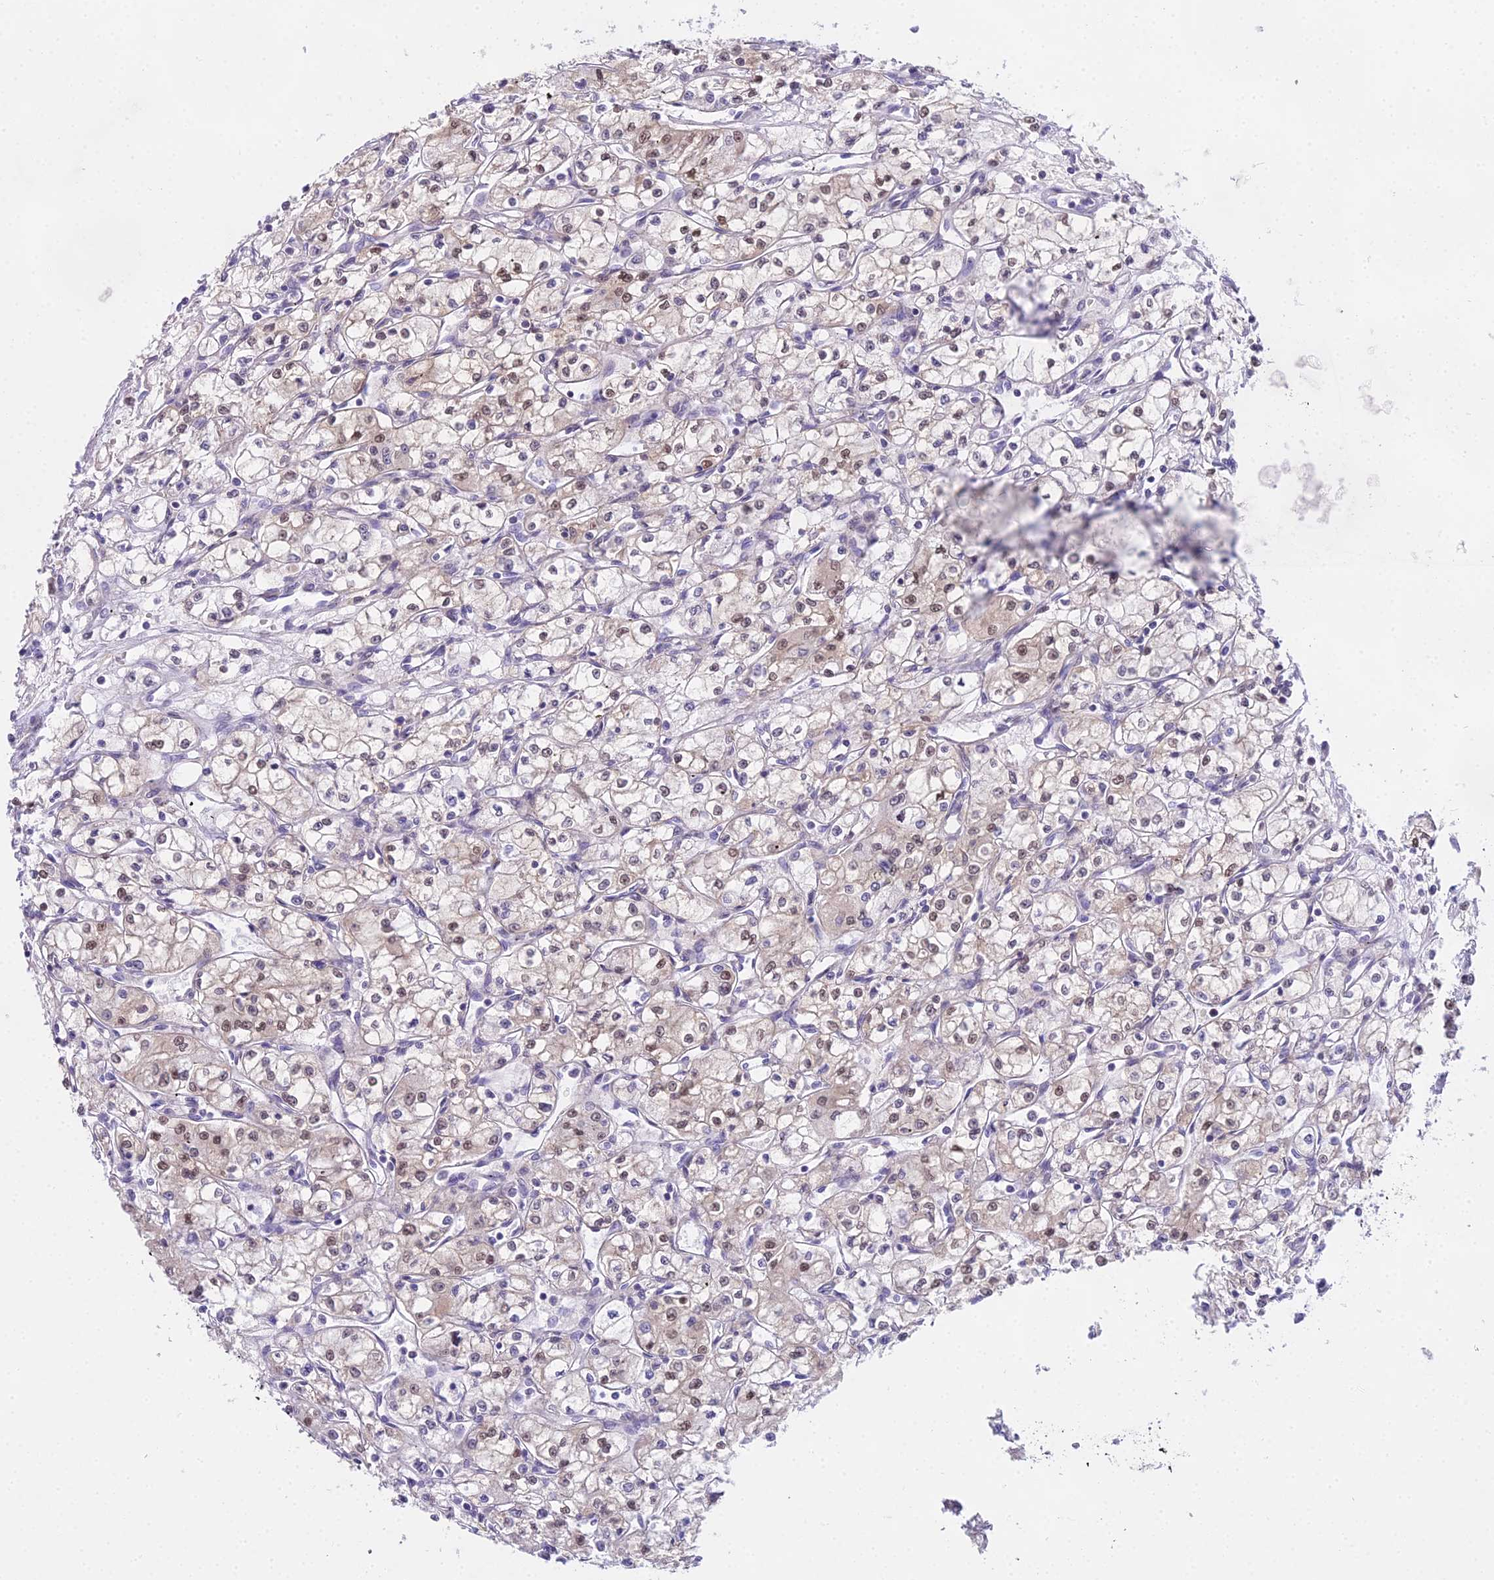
{"staining": {"intensity": "moderate", "quantity": "25%-75%", "location": "cytoplasmic/membranous,nuclear"}, "tissue": "renal cancer", "cell_type": "Tumor cells", "image_type": "cancer", "snomed": [{"axis": "morphology", "description": "Adenocarcinoma, NOS"}, {"axis": "topography", "description": "Kidney"}], "caption": "Immunohistochemical staining of human renal cancer (adenocarcinoma) demonstrates medium levels of moderate cytoplasmic/membranous and nuclear expression in approximately 25%-75% of tumor cells. Immunohistochemistry stains the protein of interest in brown and the nuclei are stained blue.", "gene": "MAT2A", "patient": {"sex": "male", "age": 59}}